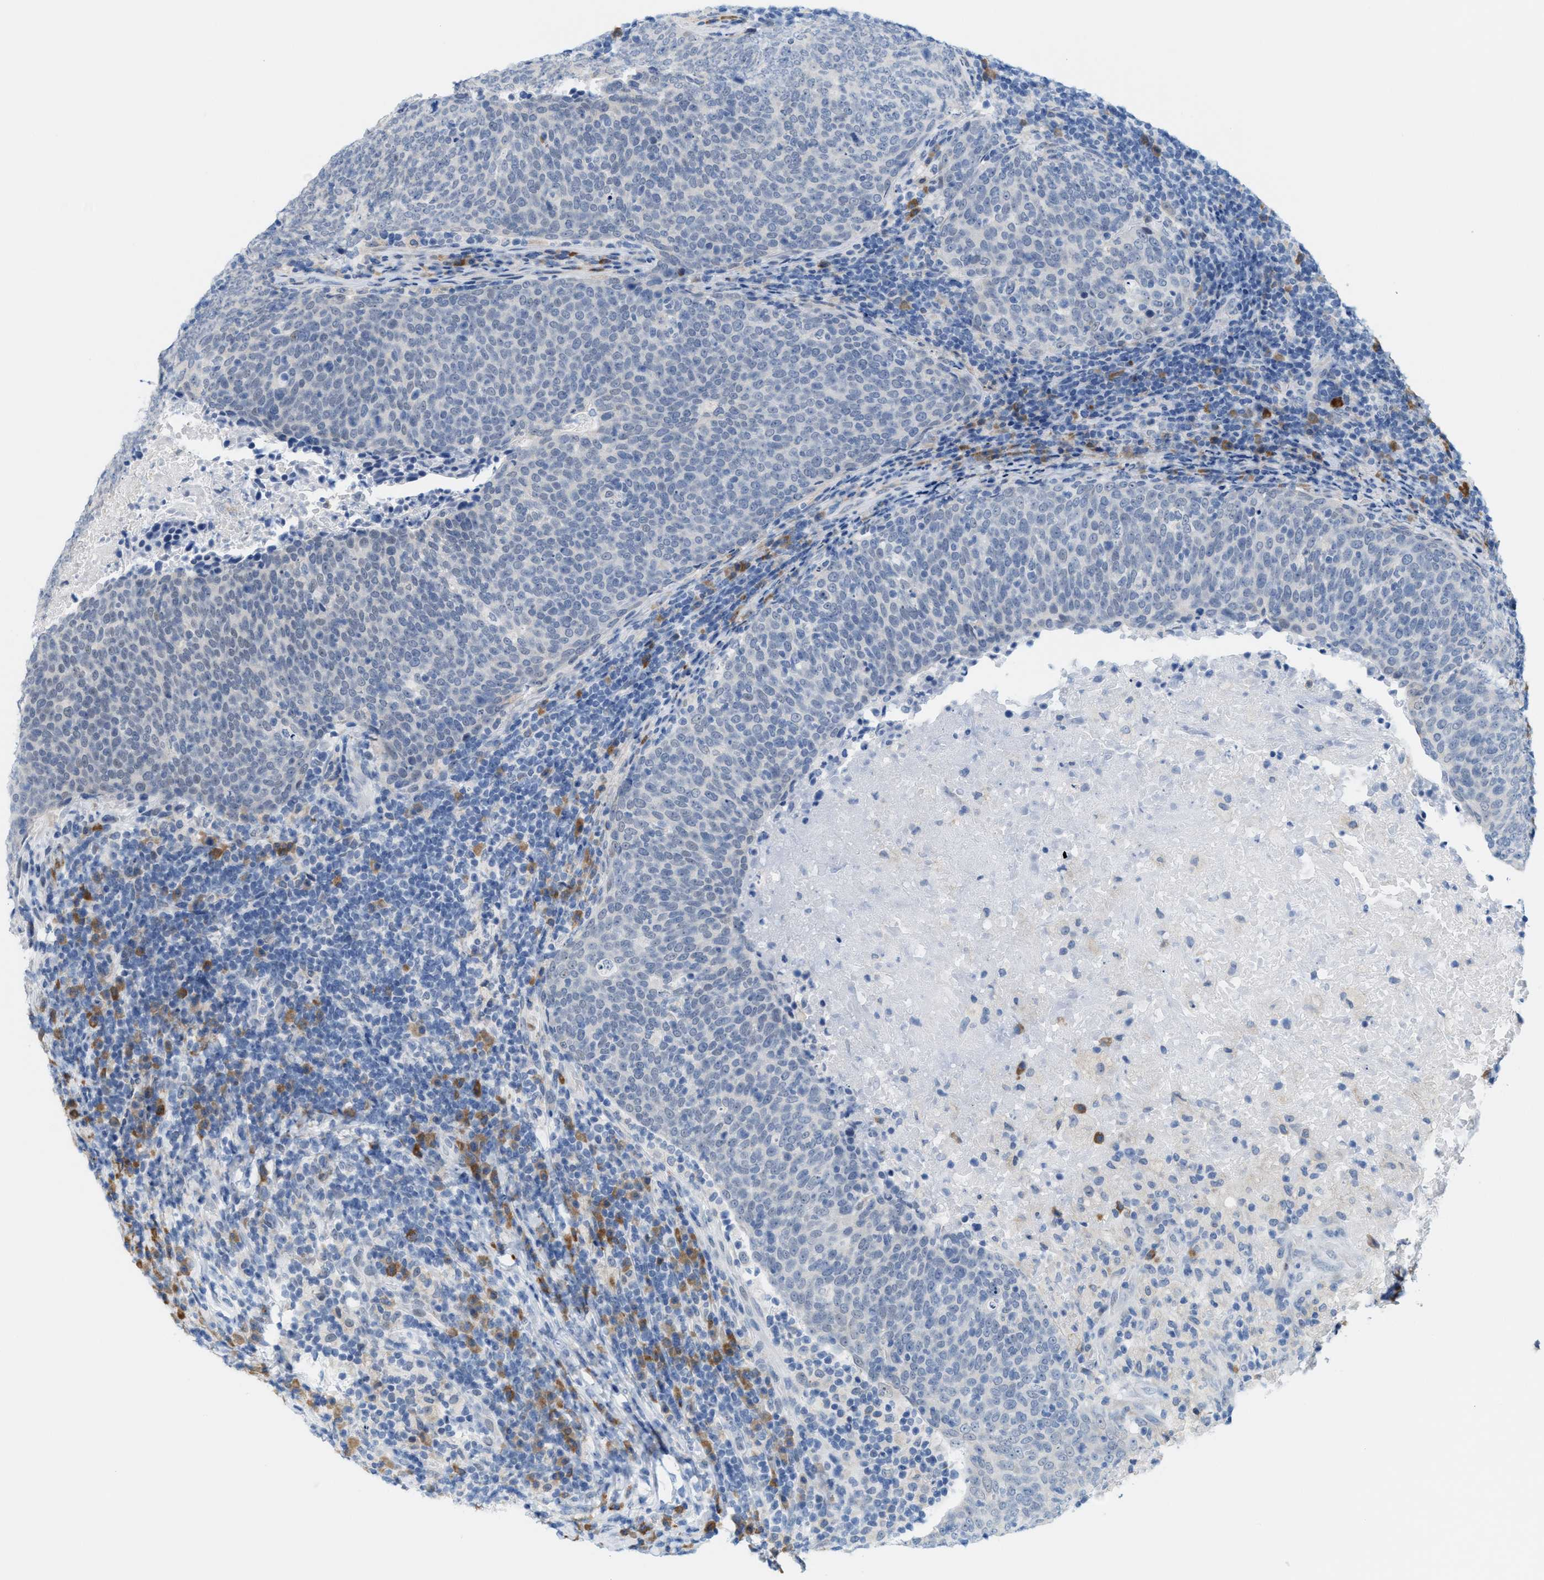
{"staining": {"intensity": "negative", "quantity": "none", "location": "none"}, "tissue": "head and neck cancer", "cell_type": "Tumor cells", "image_type": "cancer", "snomed": [{"axis": "morphology", "description": "Squamous cell carcinoma, NOS"}, {"axis": "morphology", "description": "Squamous cell carcinoma, metastatic, NOS"}, {"axis": "topography", "description": "Lymph node"}, {"axis": "topography", "description": "Head-Neck"}], "caption": "This is an IHC photomicrograph of head and neck cancer. There is no positivity in tumor cells.", "gene": "KIFC3", "patient": {"sex": "male", "age": 62}}